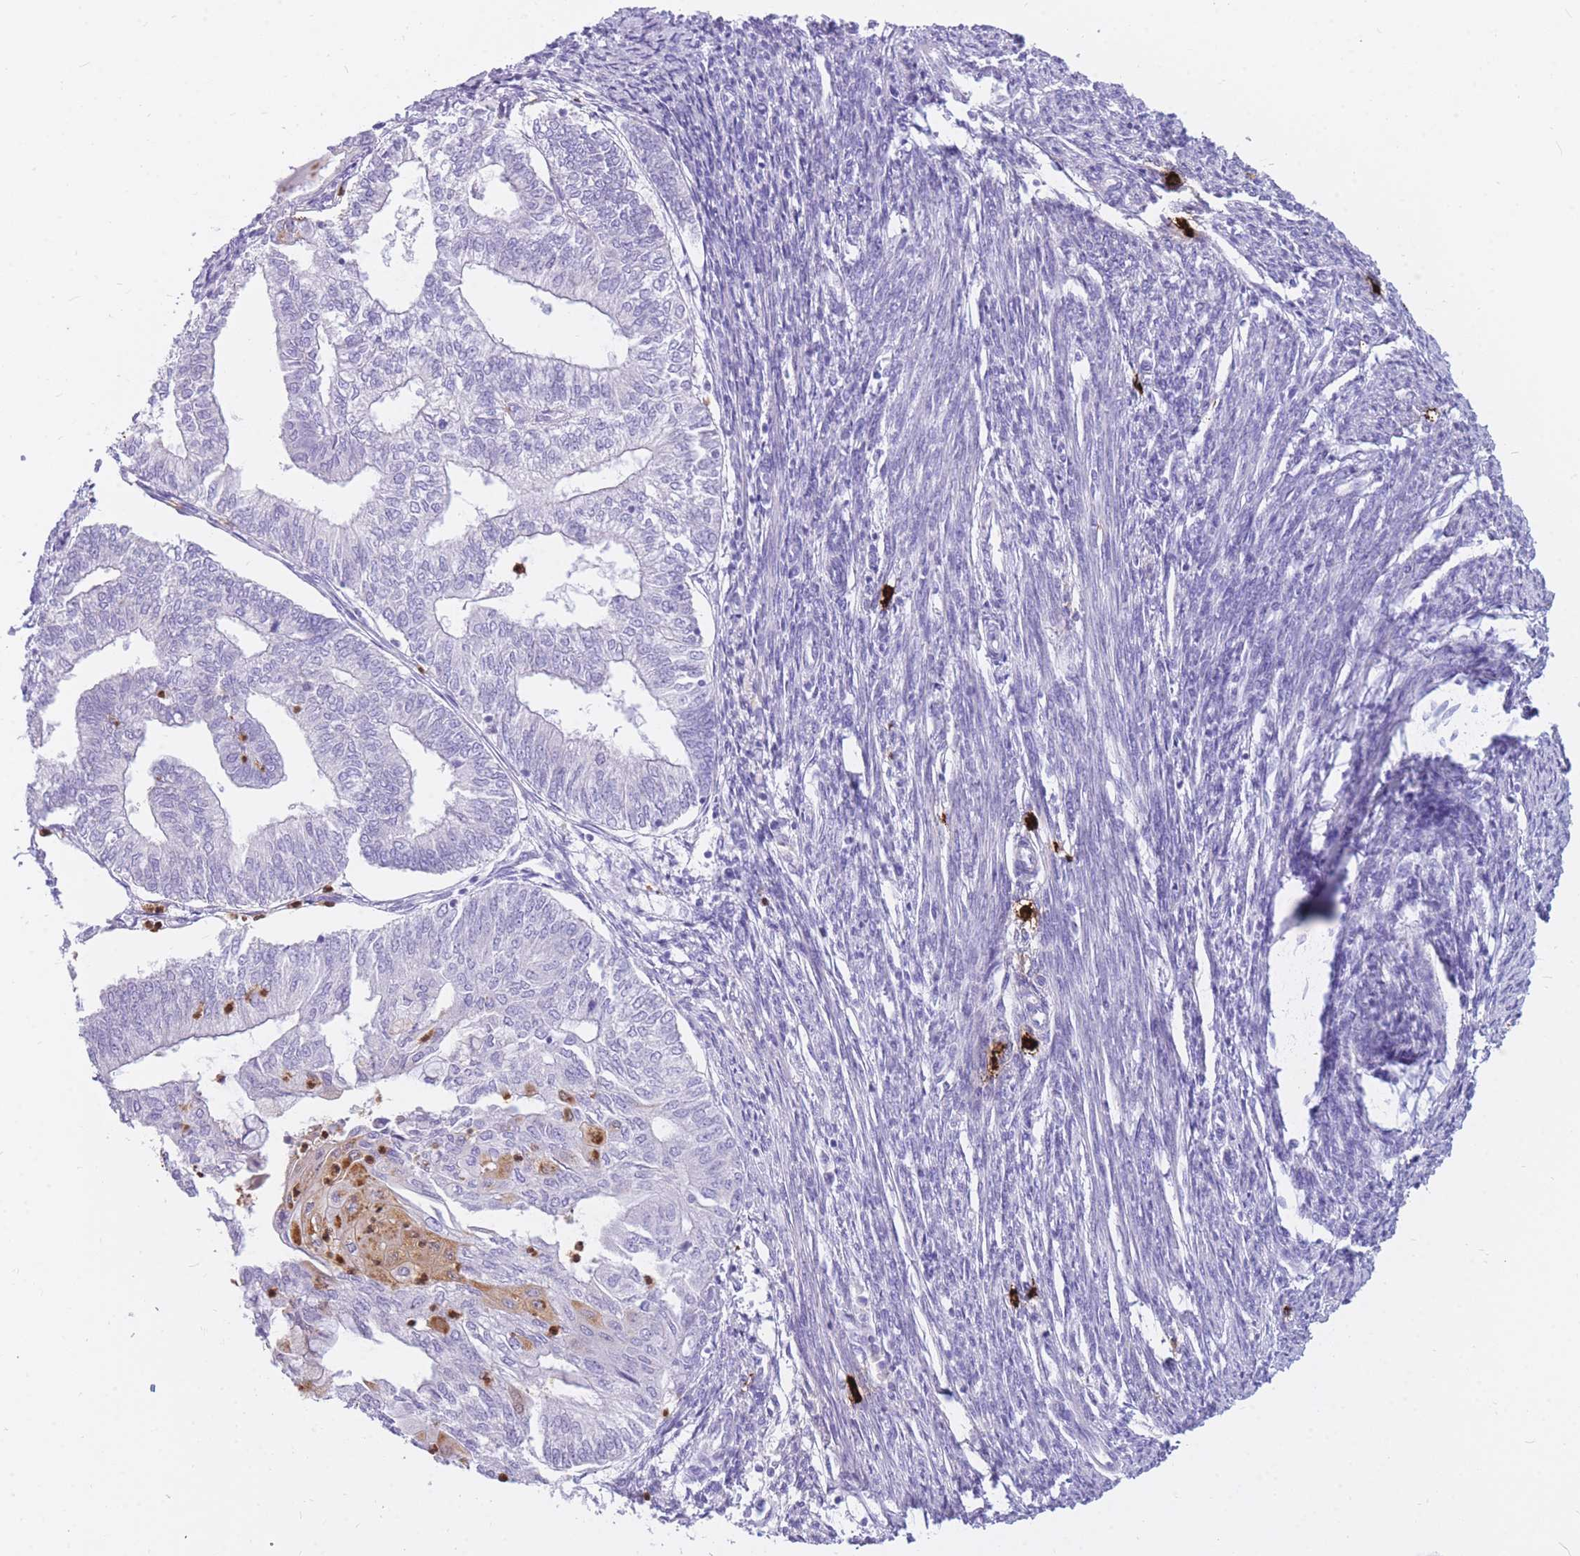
{"staining": {"intensity": "negative", "quantity": "none", "location": "none"}, "tissue": "smooth muscle", "cell_type": "Smooth muscle cells", "image_type": "normal", "snomed": [{"axis": "morphology", "description": "Normal tissue, NOS"}, {"axis": "topography", "description": "Smooth muscle"}, {"axis": "topography", "description": "Uterus"}], "caption": "IHC histopathology image of unremarkable smooth muscle: smooth muscle stained with DAB (3,3'-diaminobenzidine) reveals no significant protein staining in smooth muscle cells.", "gene": "TPSAB1", "patient": {"sex": "female", "age": 59}}